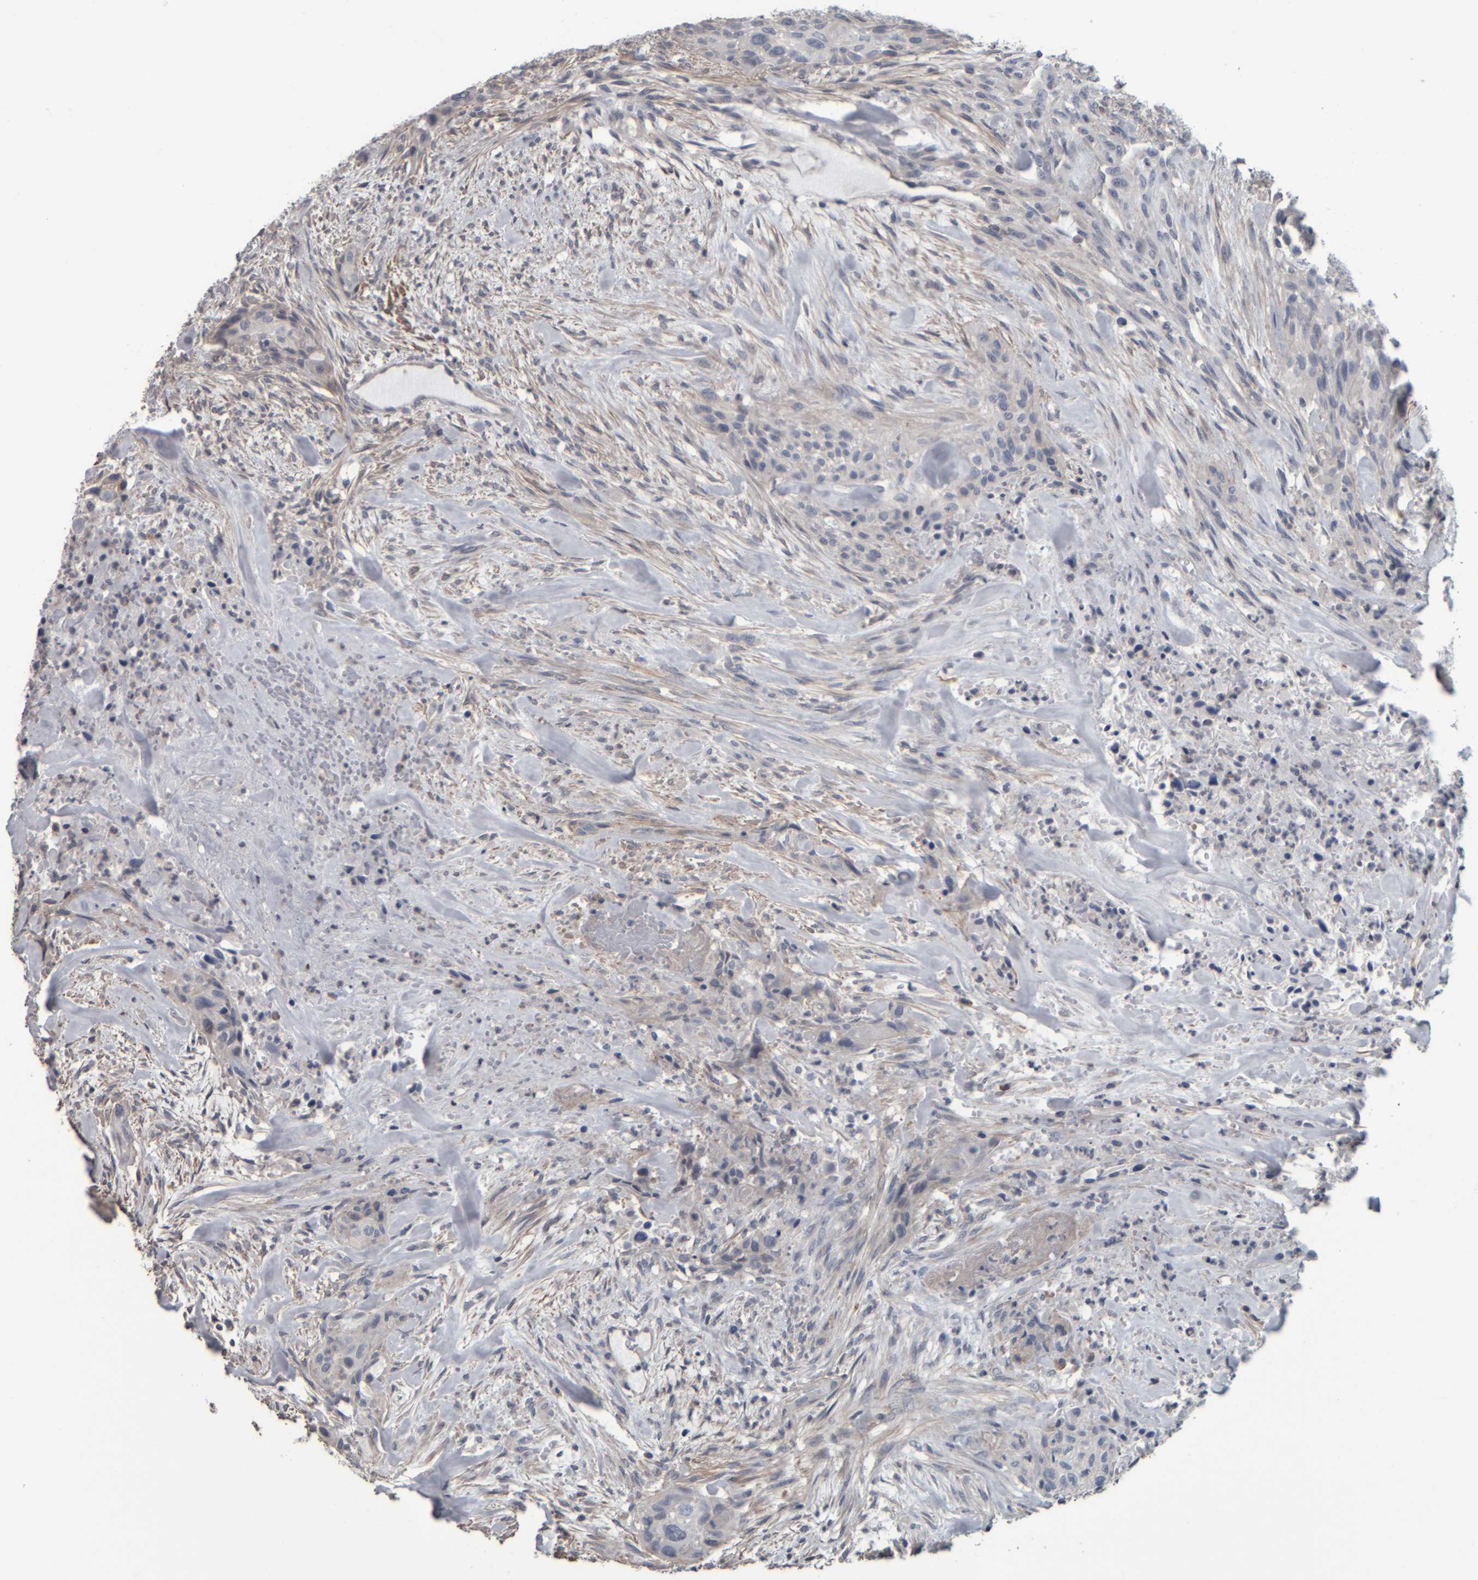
{"staining": {"intensity": "negative", "quantity": "none", "location": "none"}, "tissue": "urothelial cancer", "cell_type": "Tumor cells", "image_type": "cancer", "snomed": [{"axis": "morphology", "description": "Urothelial carcinoma, High grade"}, {"axis": "topography", "description": "Urinary bladder"}], "caption": "Tumor cells are negative for protein expression in human urothelial cancer.", "gene": "CAVIN4", "patient": {"sex": "male", "age": 35}}